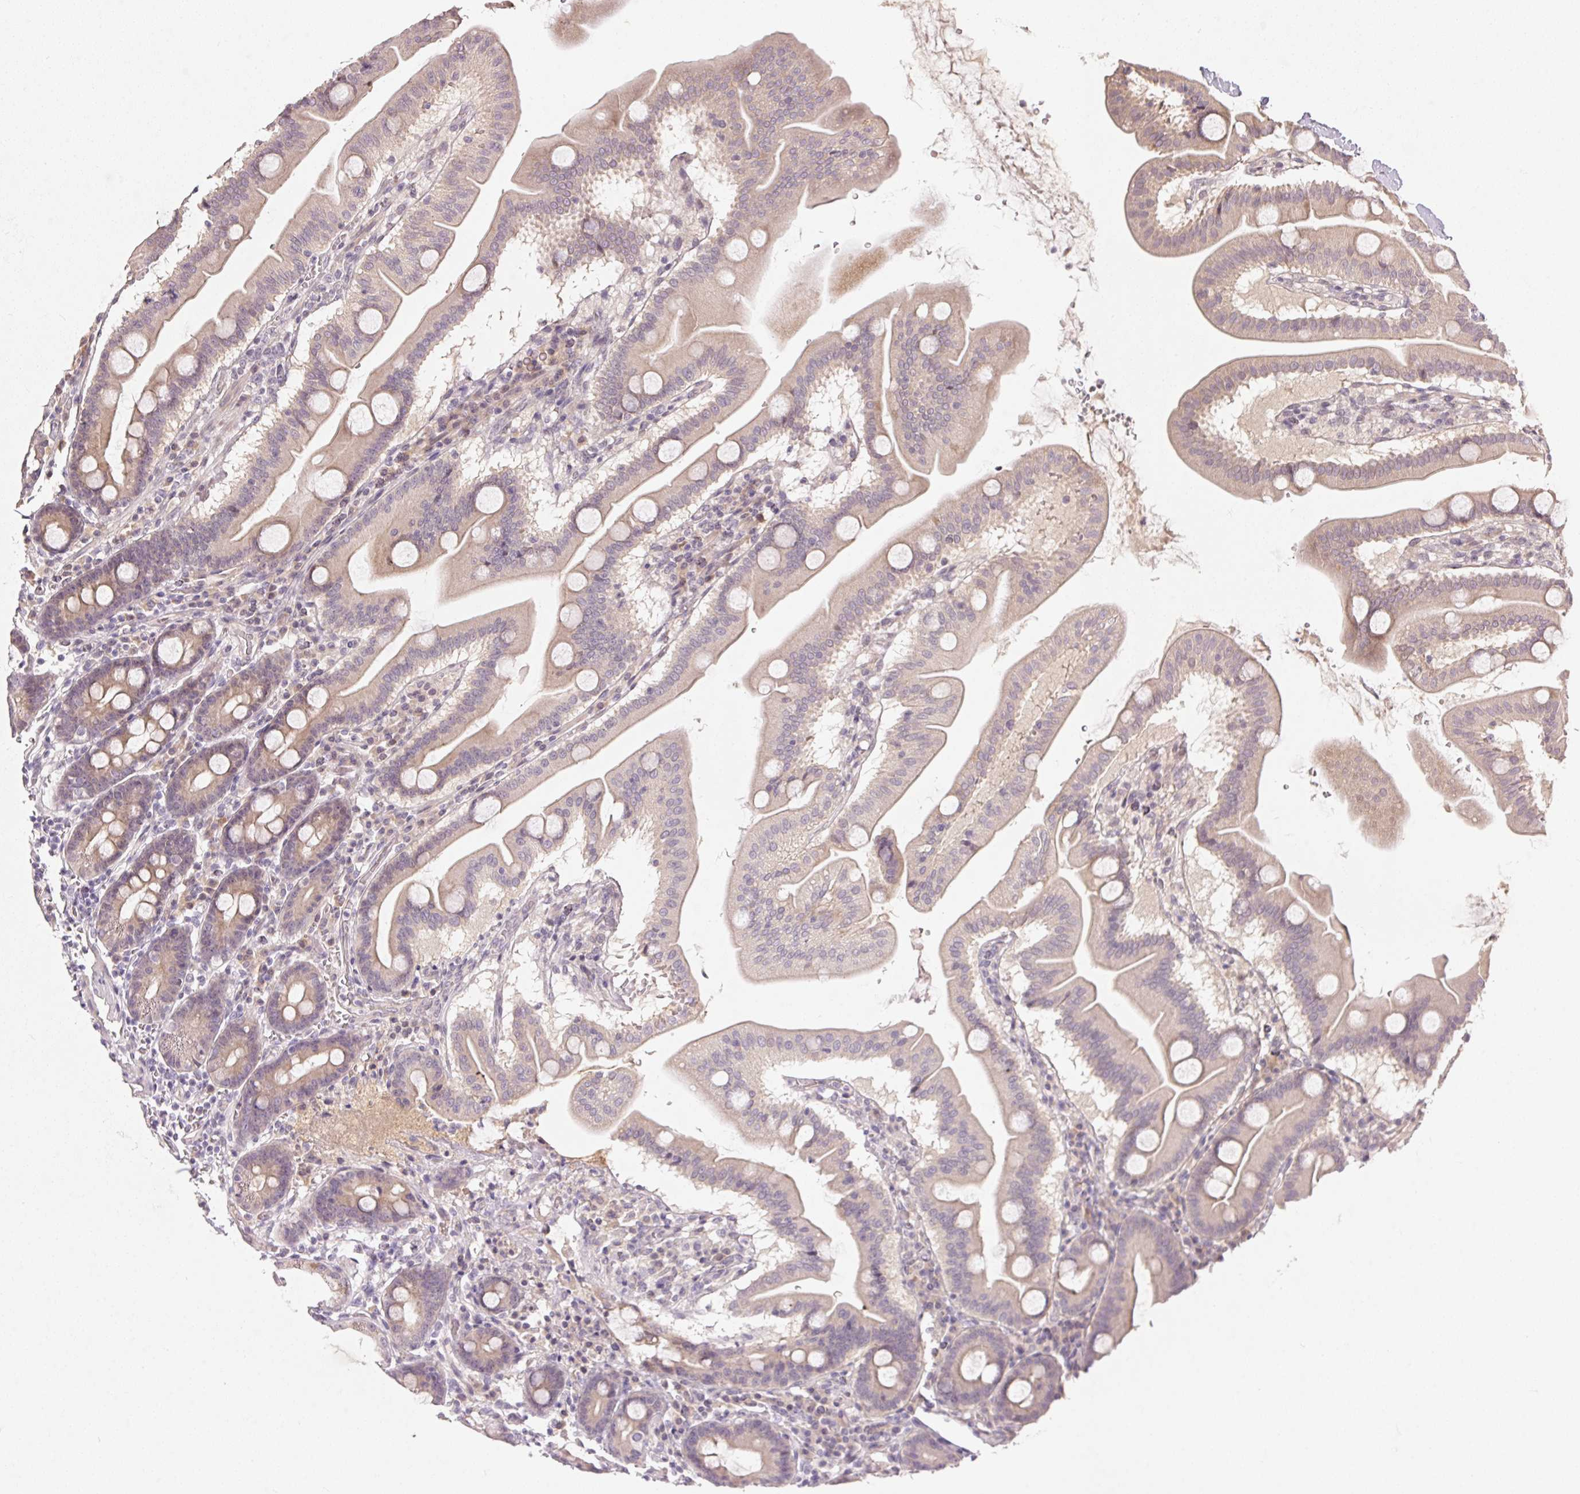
{"staining": {"intensity": "weak", "quantity": "25%-75%", "location": "cytoplasmic/membranous"}, "tissue": "duodenum", "cell_type": "Glandular cells", "image_type": "normal", "snomed": [{"axis": "morphology", "description": "Normal tissue, NOS"}, {"axis": "topography", "description": "Pancreas"}, {"axis": "topography", "description": "Duodenum"}], "caption": "Immunohistochemical staining of benign duodenum reveals weak cytoplasmic/membranous protein positivity in approximately 25%-75% of glandular cells.", "gene": "TTC23L", "patient": {"sex": "male", "age": 59}}